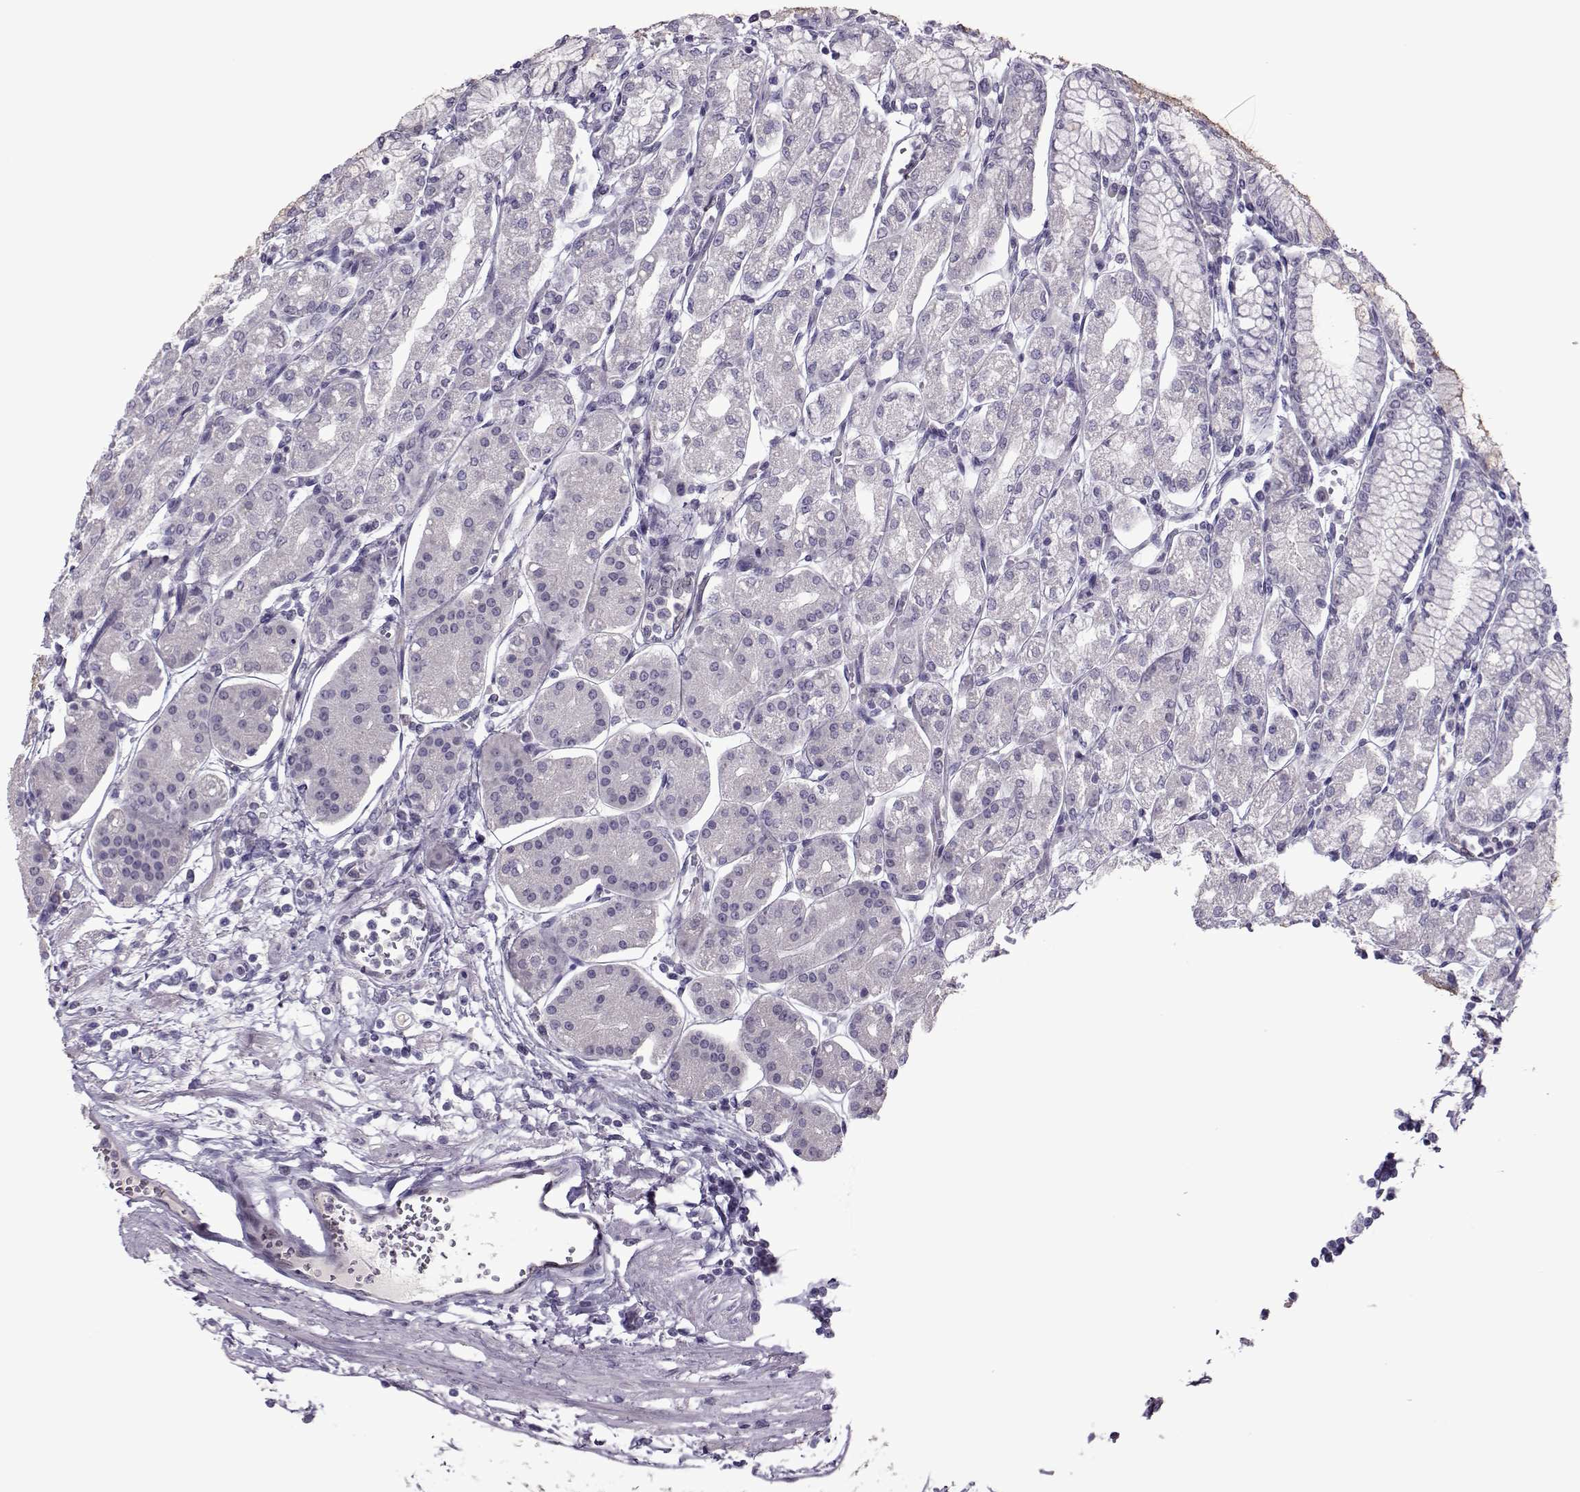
{"staining": {"intensity": "negative", "quantity": "none", "location": "none"}, "tissue": "stomach", "cell_type": "Glandular cells", "image_type": "normal", "snomed": [{"axis": "morphology", "description": "Normal tissue, NOS"}, {"axis": "topography", "description": "Skeletal muscle"}, {"axis": "topography", "description": "Stomach"}], "caption": "There is no significant staining in glandular cells of stomach. (DAB (3,3'-diaminobenzidine) IHC visualized using brightfield microscopy, high magnification).", "gene": "ASRGL1", "patient": {"sex": "female", "age": 57}}